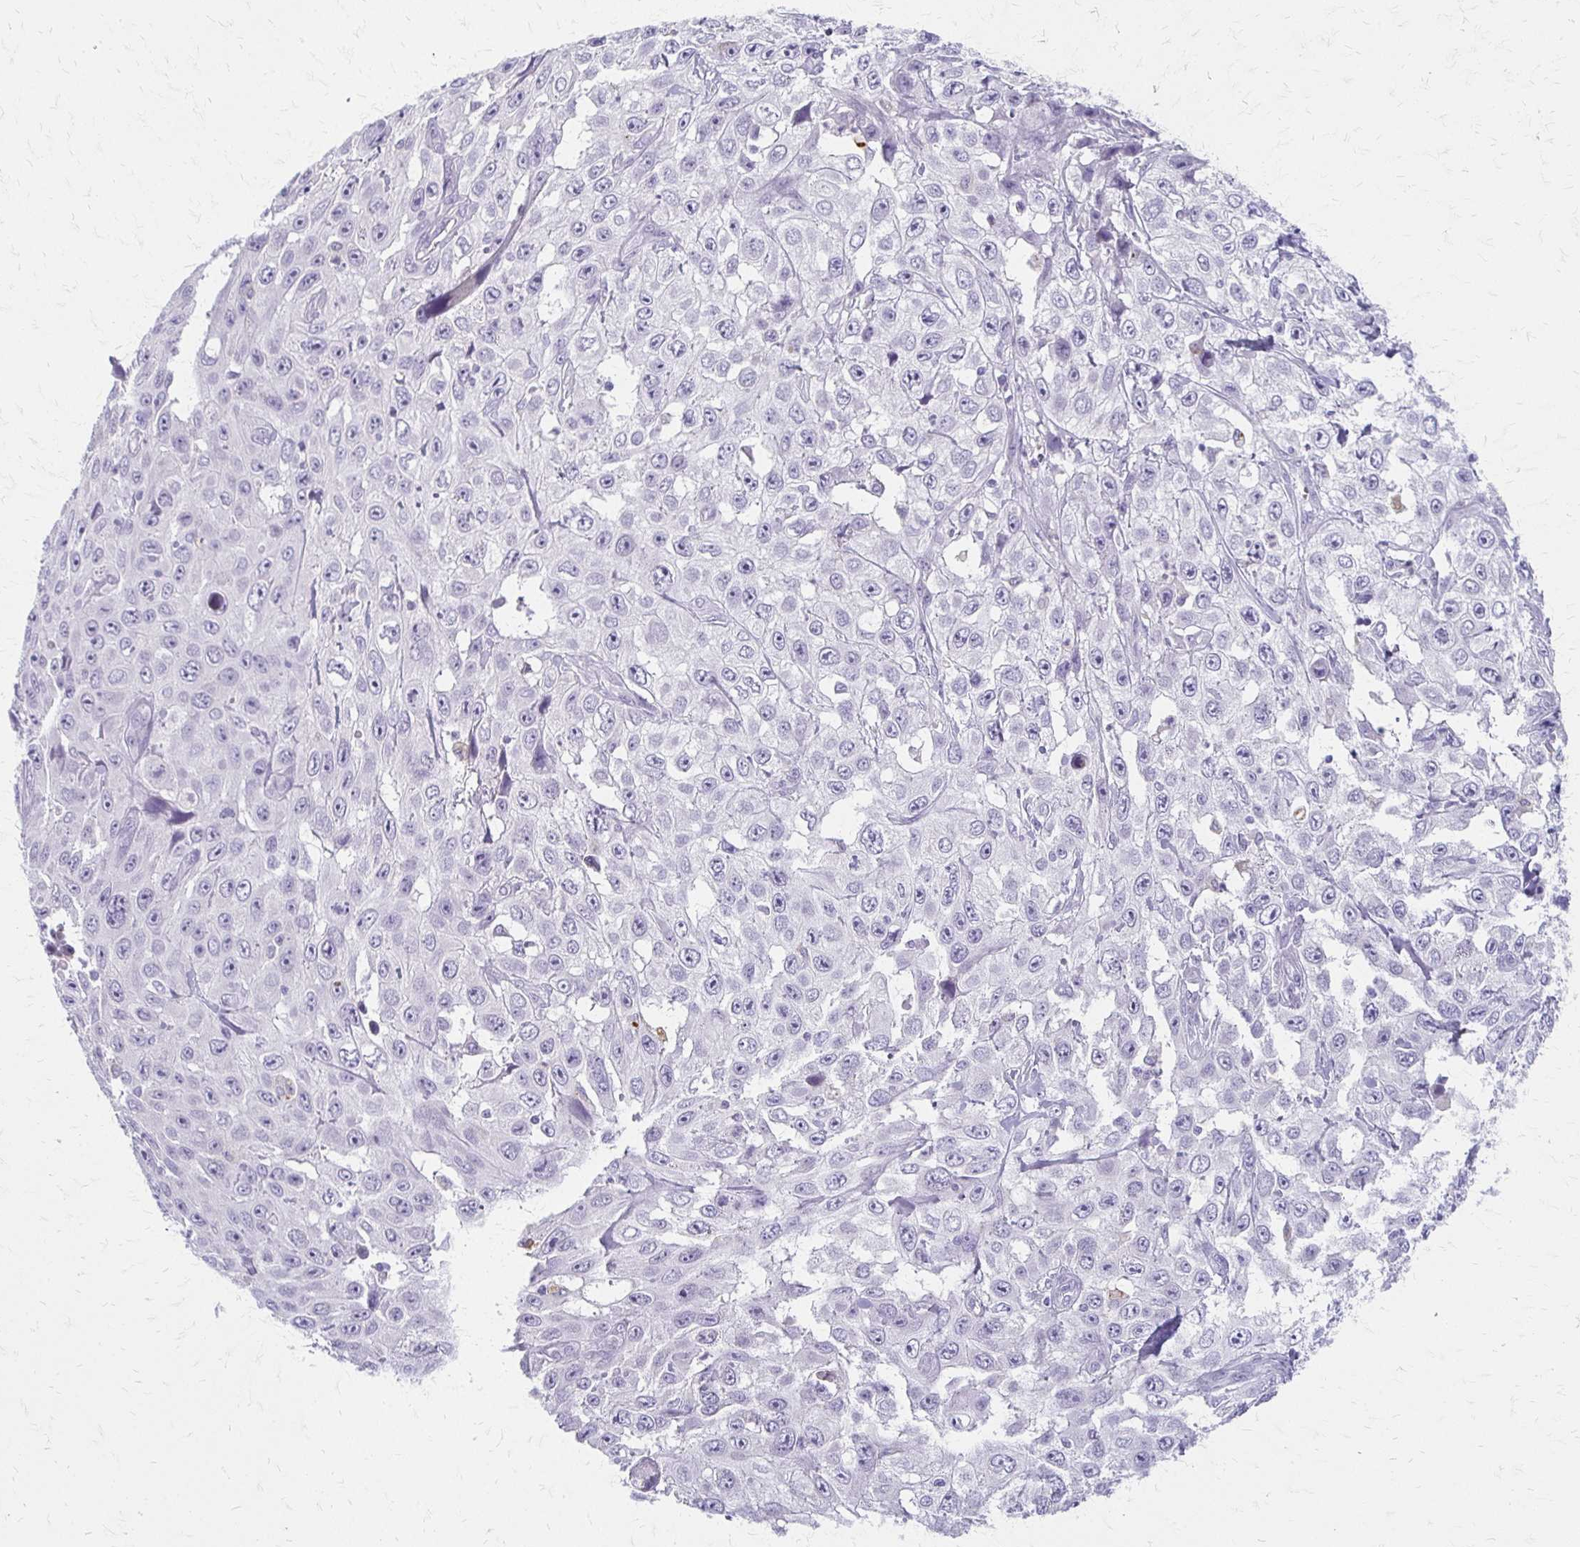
{"staining": {"intensity": "negative", "quantity": "none", "location": "none"}, "tissue": "skin cancer", "cell_type": "Tumor cells", "image_type": "cancer", "snomed": [{"axis": "morphology", "description": "Squamous cell carcinoma, NOS"}, {"axis": "topography", "description": "Skin"}], "caption": "Immunohistochemistry image of skin cancer stained for a protein (brown), which displays no positivity in tumor cells.", "gene": "ACP5", "patient": {"sex": "male", "age": 82}}